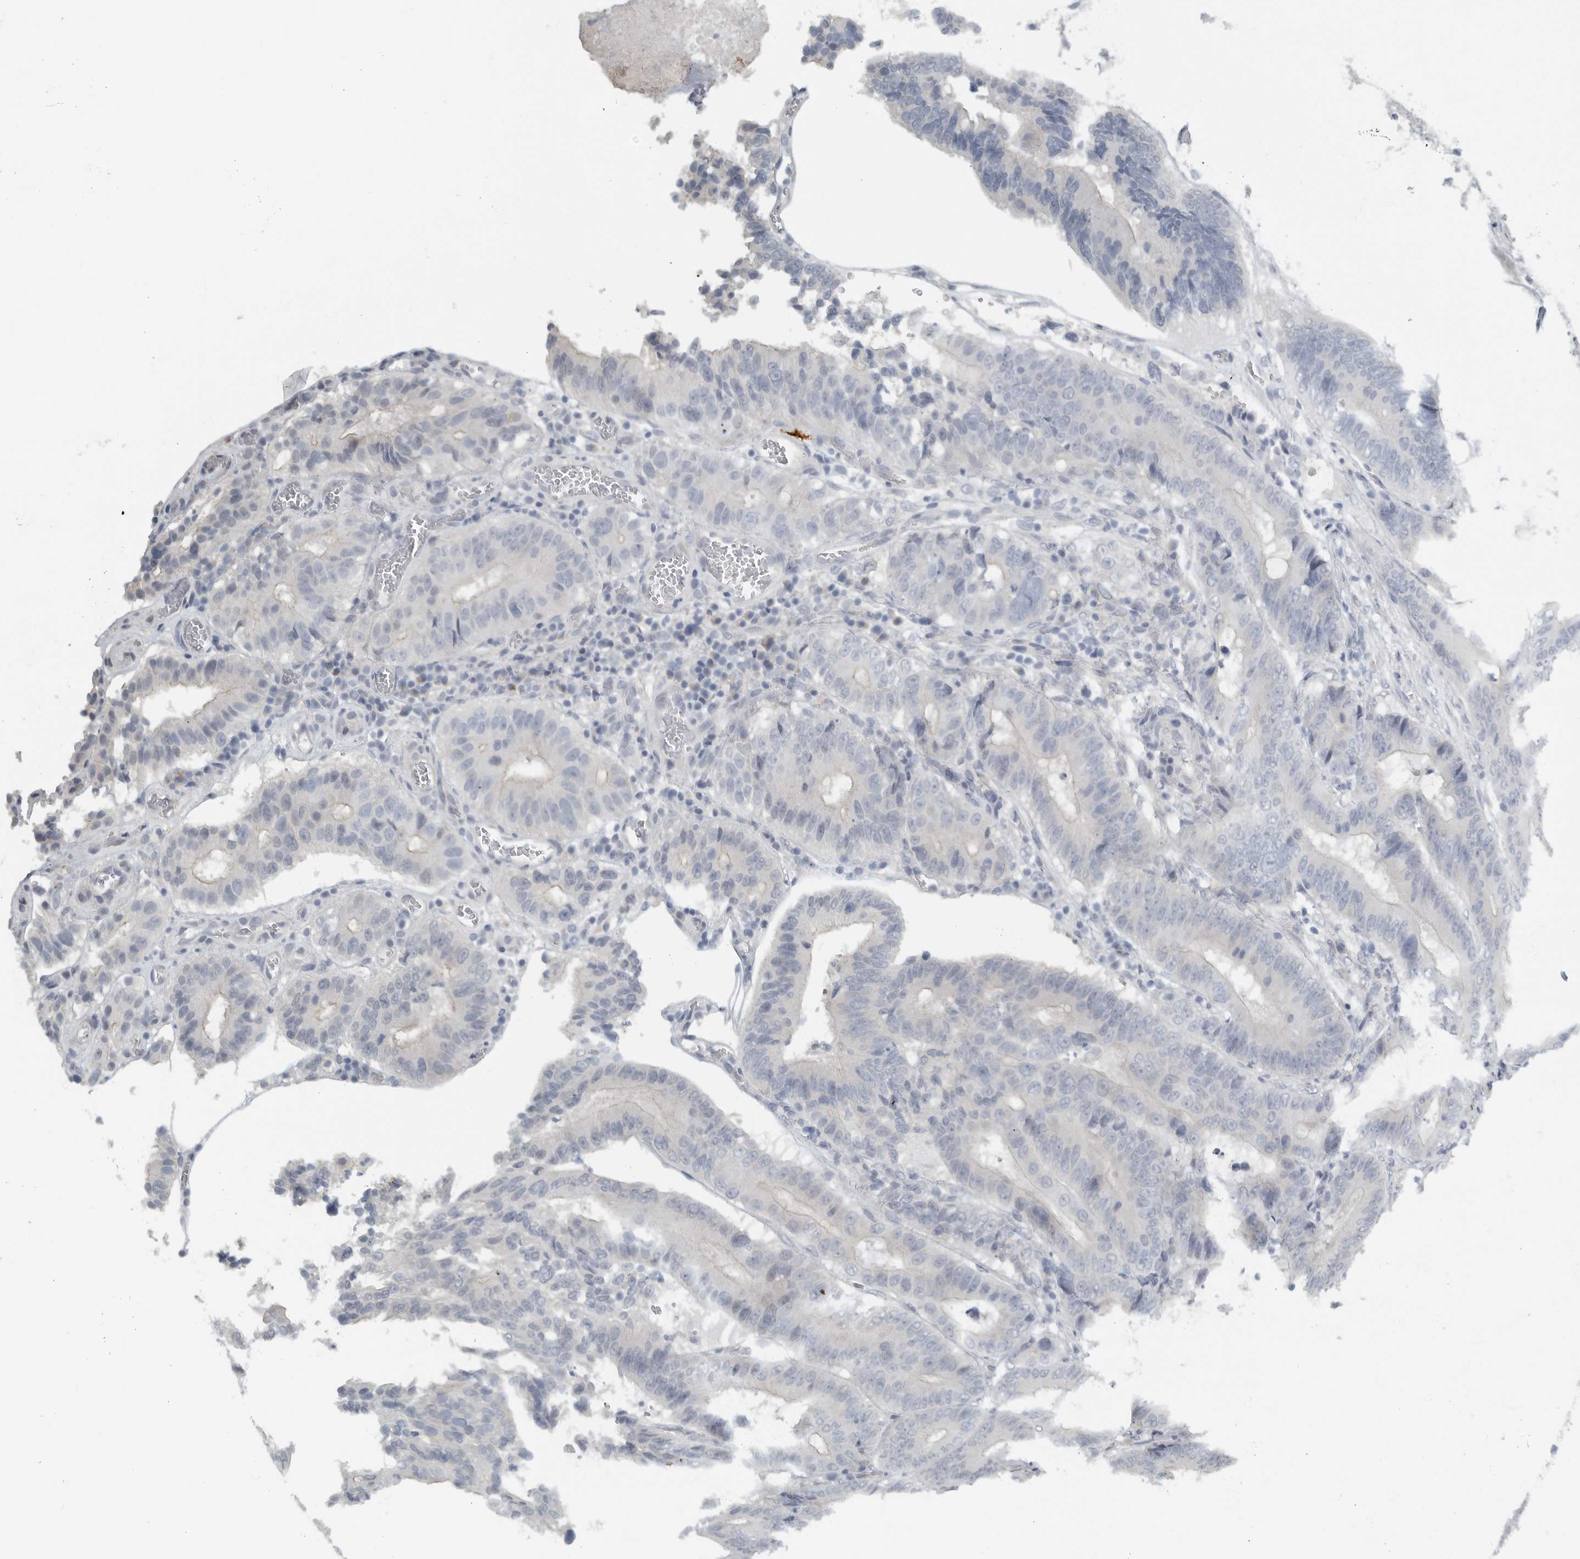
{"staining": {"intensity": "negative", "quantity": "none", "location": "none"}, "tissue": "colorectal cancer", "cell_type": "Tumor cells", "image_type": "cancer", "snomed": [{"axis": "morphology", "description": "Adenocarcinoma, NOS"}, {"axis": "topography", "description": "Colon"}], "caption": "Tumor cells show no significant positivity in colorectal cancer (adenocarcinoma).", "gene": "PAM", "patient": {"sex": "male", "age": 83}}